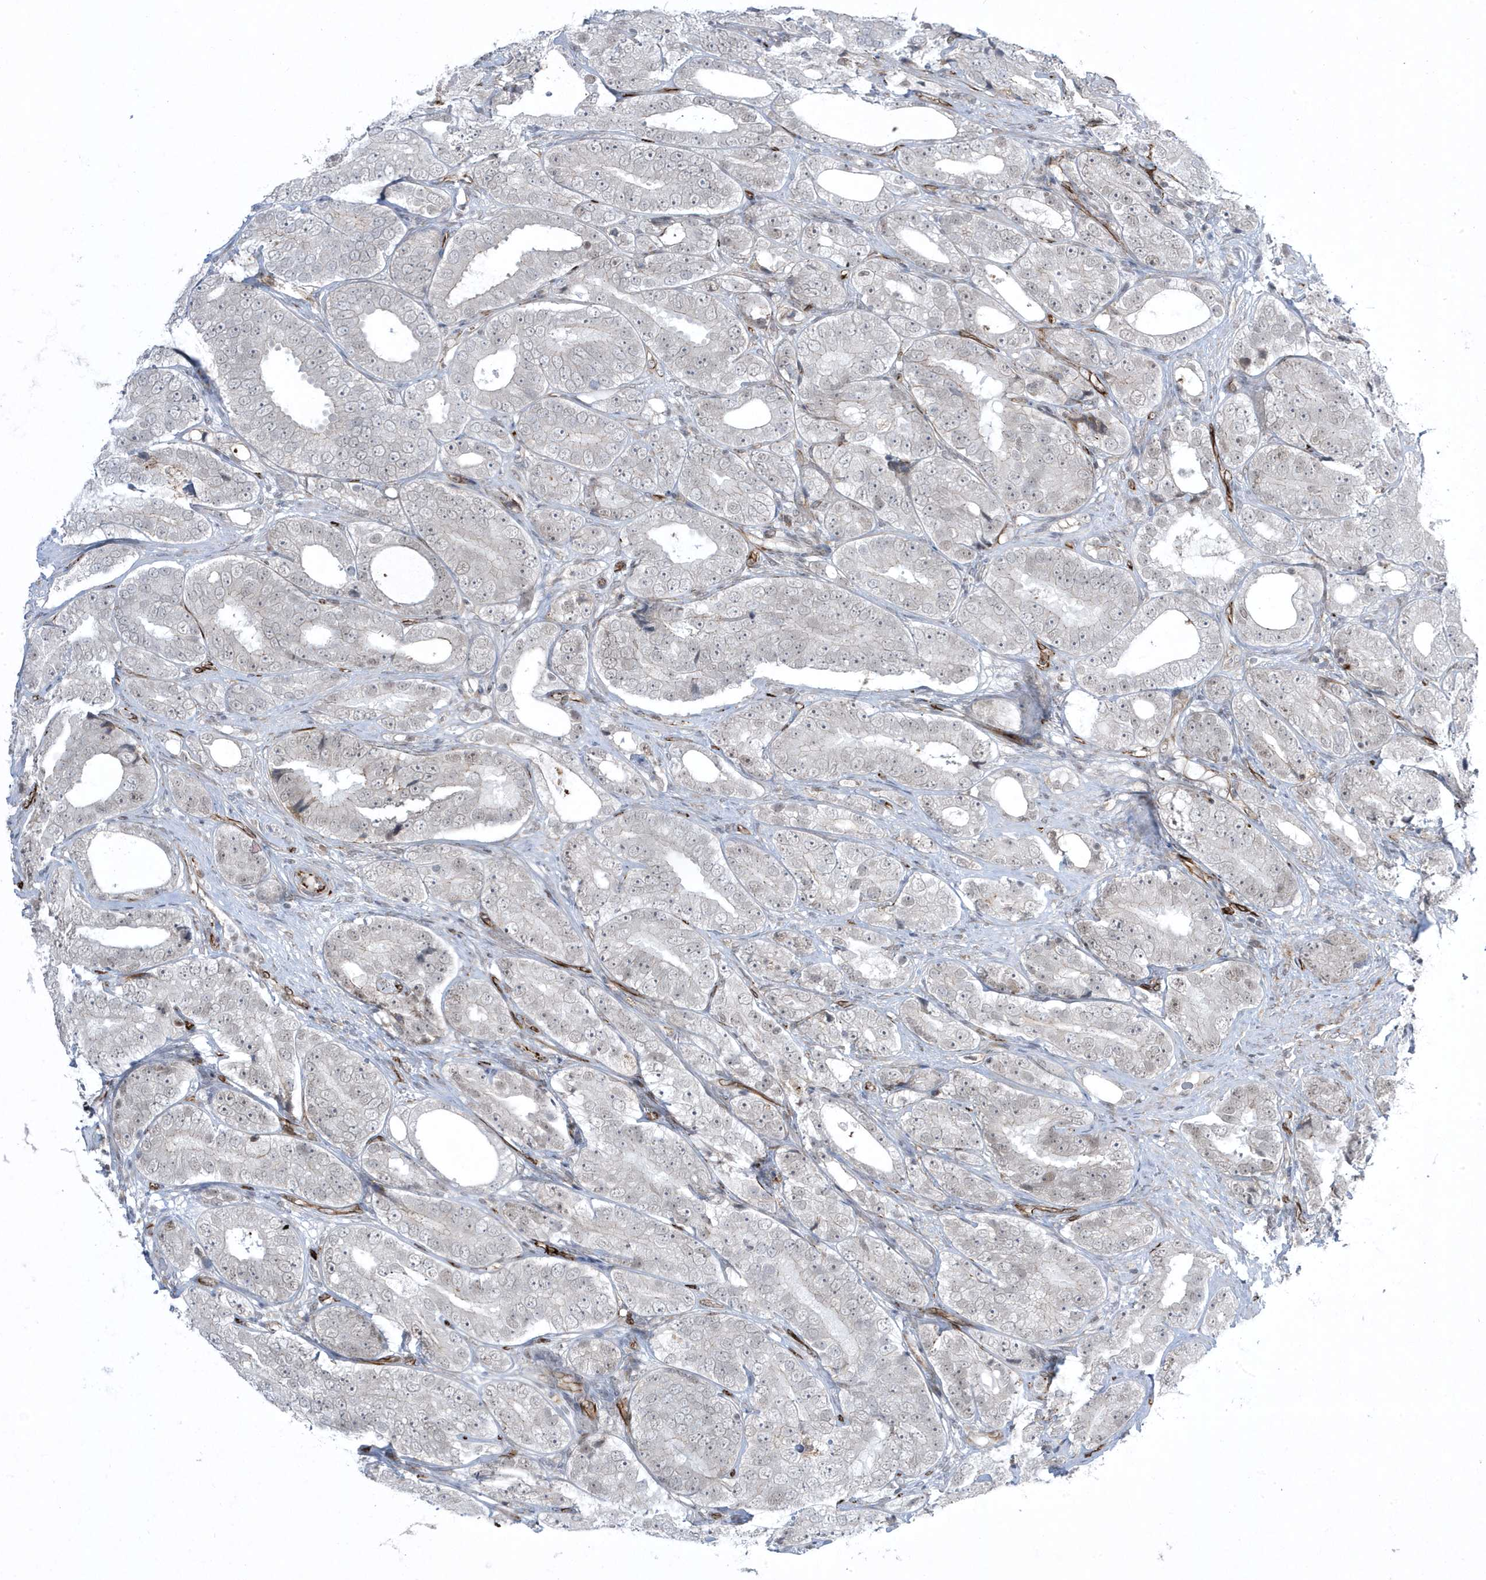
{"staining": {"intensity": "negative", "quantity": "none", "location": "none"}, "tissue": "prostate cancer", "cell_type": "Tumor cells", "image_type": "cancer", "snomed": [{"axis": "morphology", "description": "Adenocarcinoma, High grade"}, {"axis": "topography", "description": "Prostate"}], "caption": "The IHC photomicrograph has no significant staining in tumor cells of prostate cancer tissue.", "gene": "ADAMTSL3", "patient": {"sex": "male", "age": 56}}